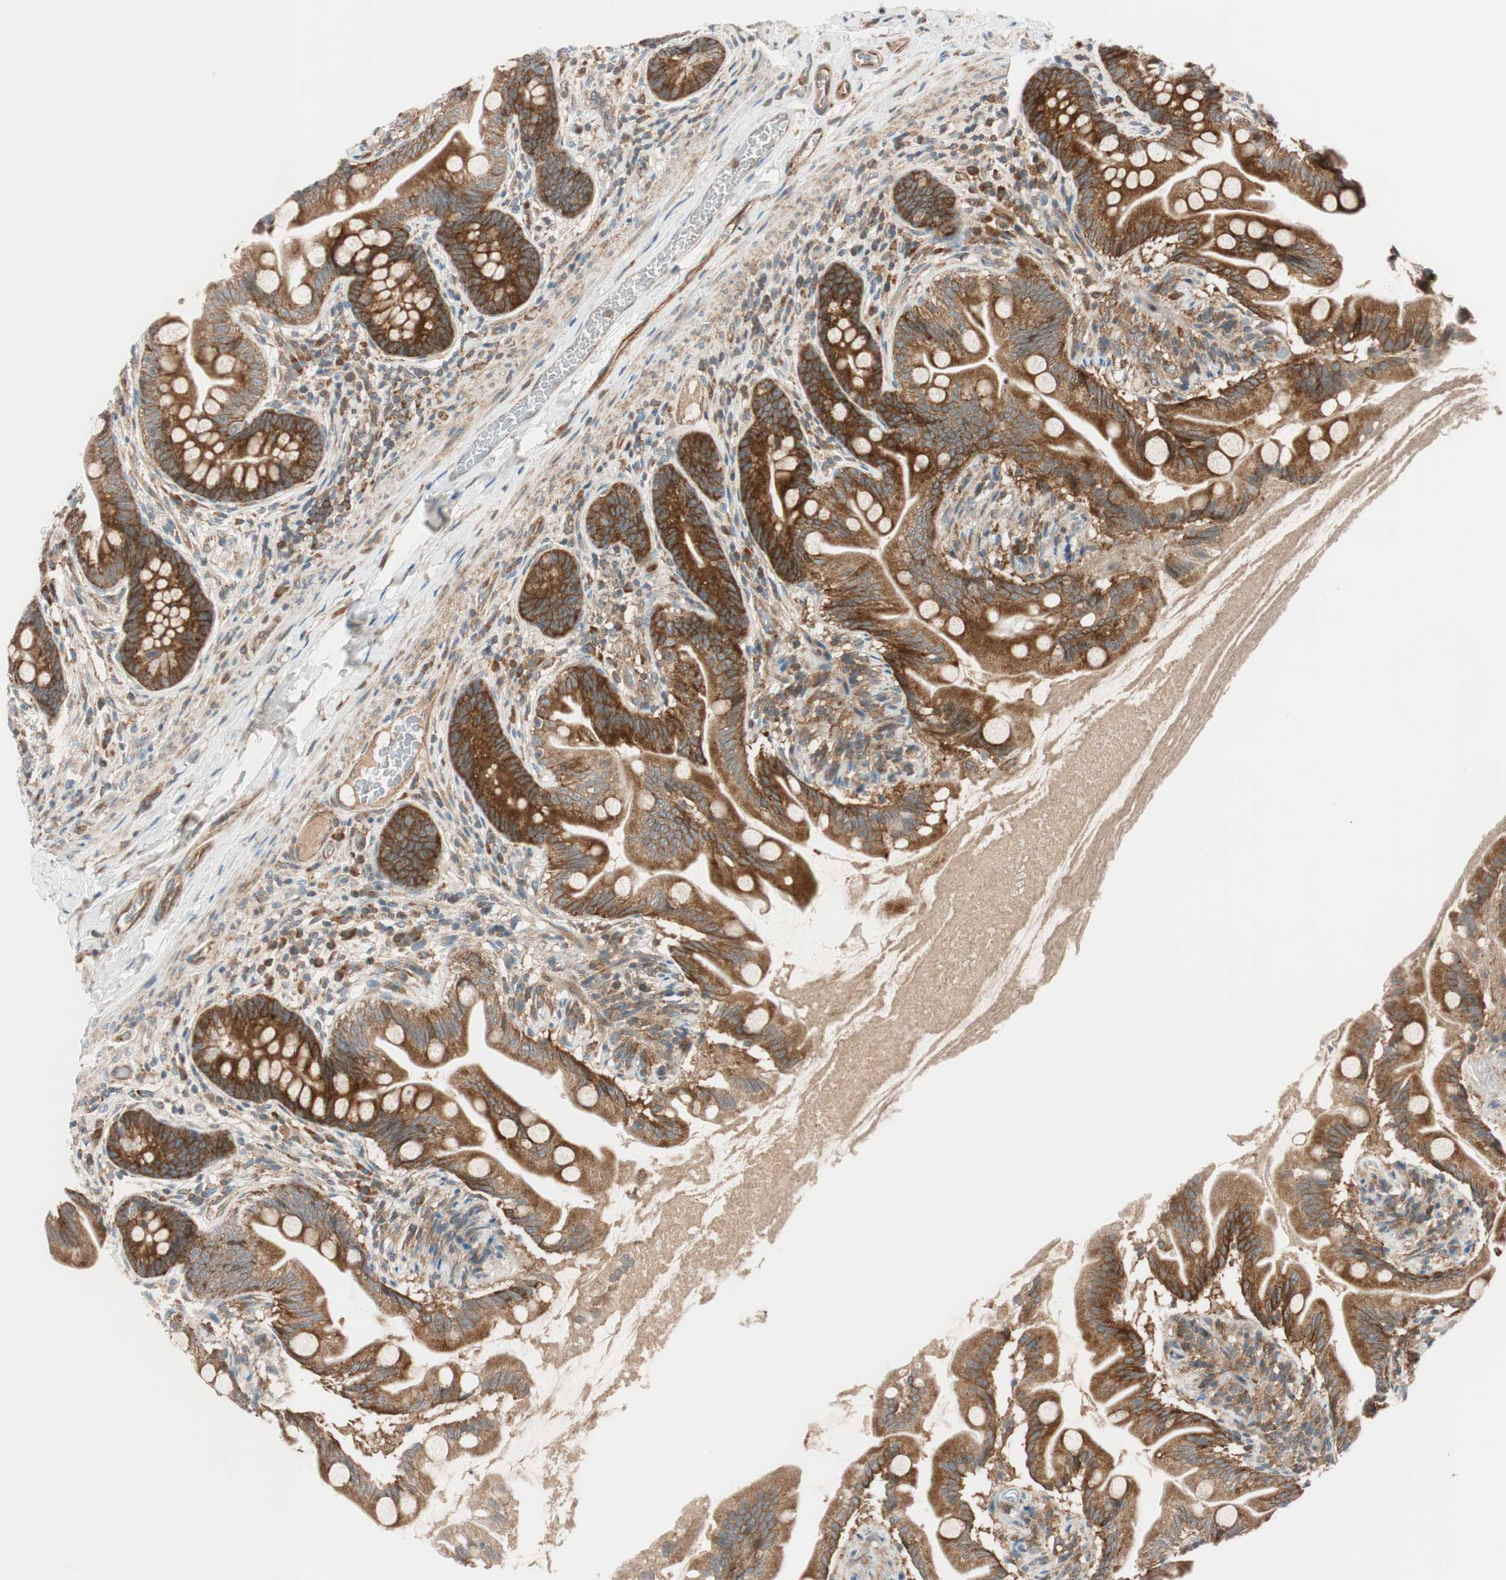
{"staining": {"intensity": "strong", "quantity": ">75%", "location": "cytoplasmic/membranous"}, "tissue": "small intestine", "cell_type": "Glandular cells", "image_type": "normal", "snomed": [{"axis": "morphology", "description": "Normal tissue, NOS"}, {"axis": "topography", "description": "Small intestine"}], "caption": "Glandular cells demonstrate strong cytoplasmic/membranous staining in approximately >75% of cells in unremarkable small intestine. The staining was performed using DAB, with brown indicating positive protein expression. Nuclei are stained blue with hematoxylin.", "gene": "ABI1", "patient": {"sex": "female", "age": 56}}